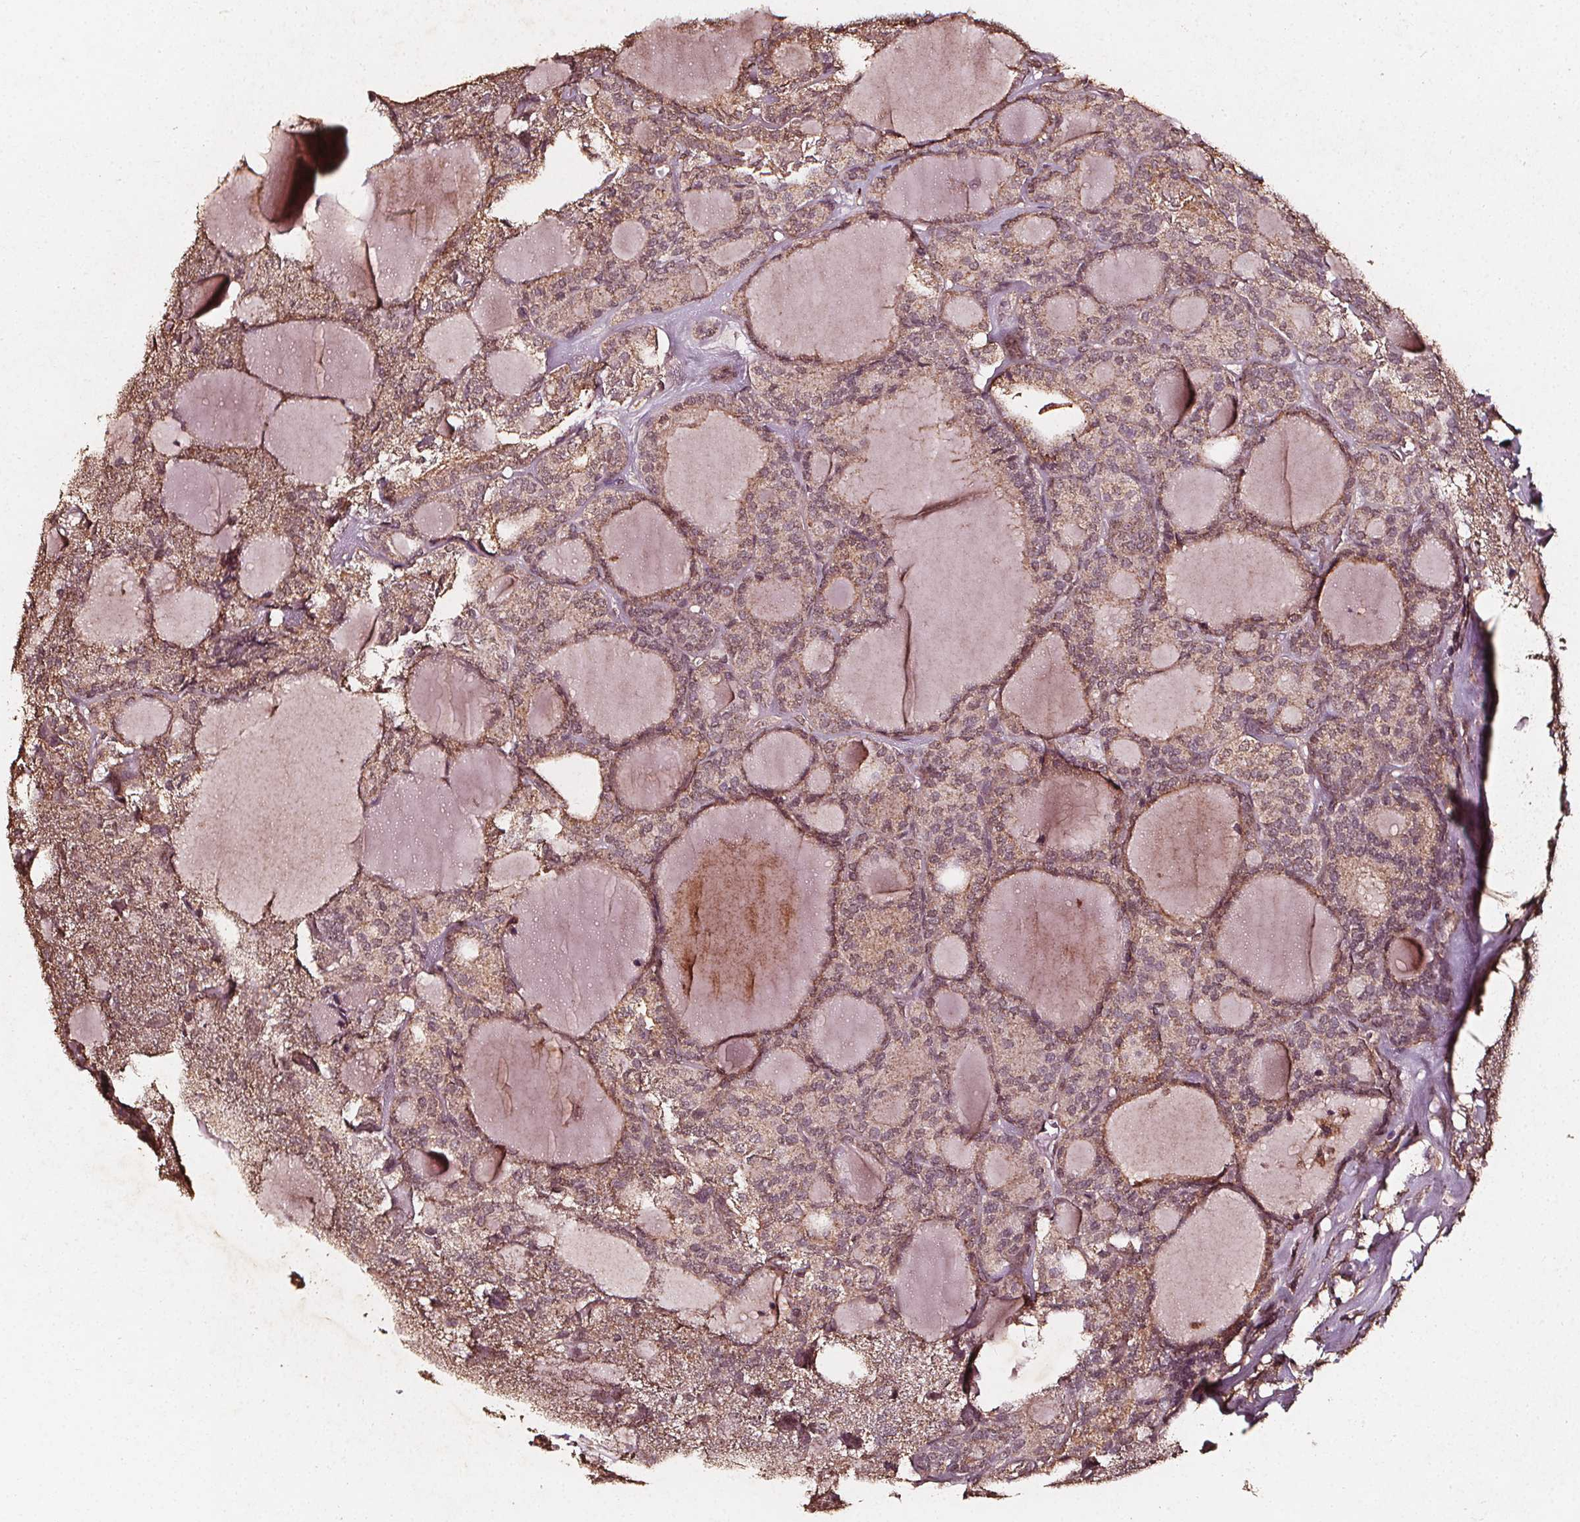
{"staining": {"intensity": "moderate", "quantity": "25%-75%", "location": "cytoplasmic/membranous"}, "tissue": "thyroid cancer", "cell_type": "Tumor cells", "image_type": "cancer", "snomed": [{"axis": "morphology", "description": "Follicular adenoma carcinoma, NOS"}, {"axis": "topography", "description": "Thyroid gland"}], "caption": "Follicular adenoma carcinoma (thyroid) stained with a protein marker shows moderate staining in tumor cells.", "gene": "ABCA1", "patient": {"sex": "male", "age": 74}}